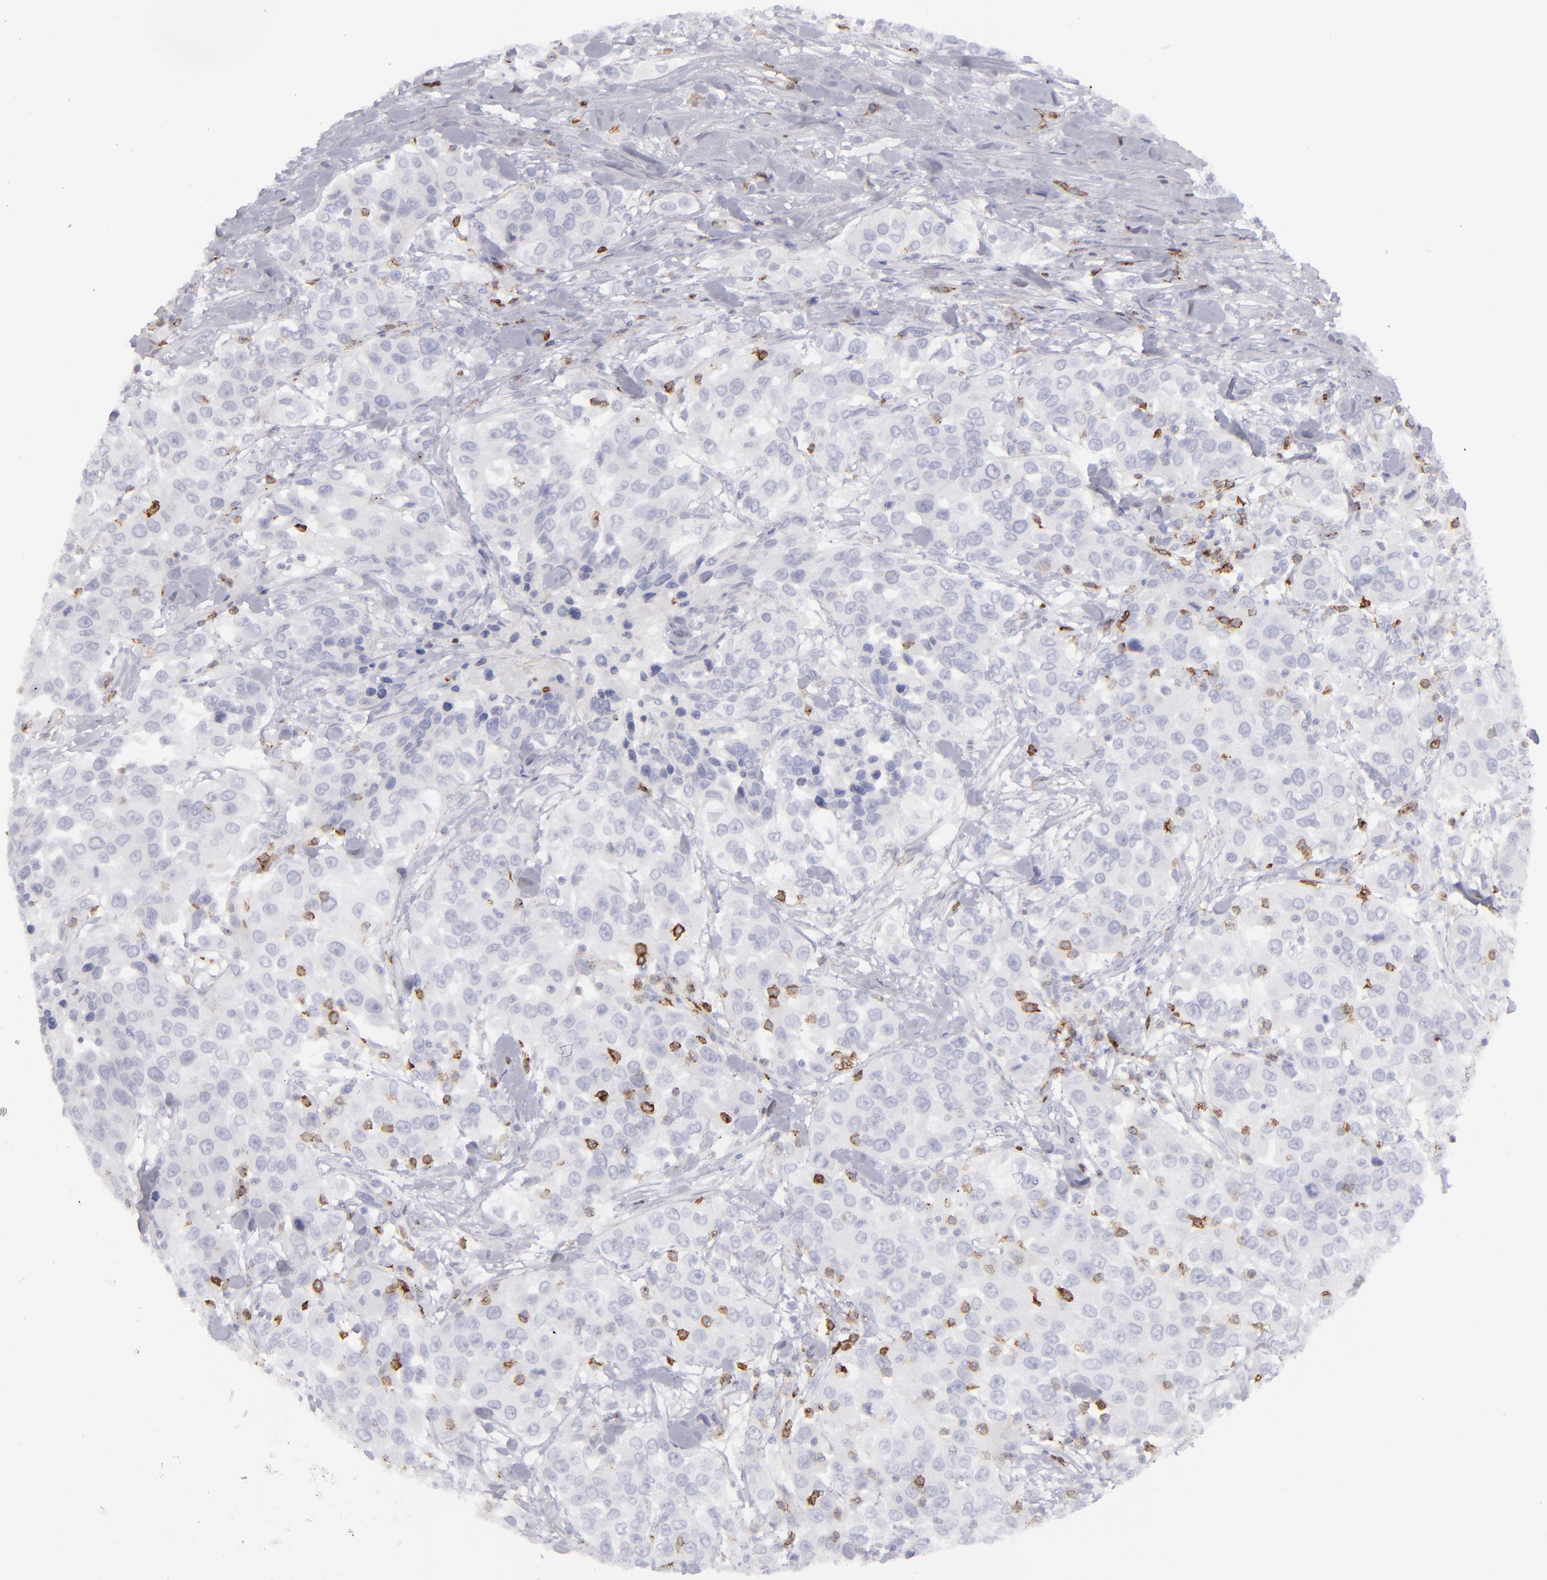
{"staining": {"intensity": "negative", "quantity": "none", "location": "none"}, "tissue": "urothelial cancer", "cell_type": "Tumor cells", "image_type": "cancer", "snomed": [{"axis": "morphology", "description": "Urothelial carcinoma, High grade"}, {"axis": "topography", "description": "Urinary bladder"}], "caption": "The image demonstrates no significant positivity in tumor cells of urothelial carcinoma (high-grade). (Stains: DAB immunohistochemistry with hematoxylin counter stain, Microscopy: brightfield microscopy at high magnification).", "gene": "CD27", "patient": {"sex": "female", "age": 80}}